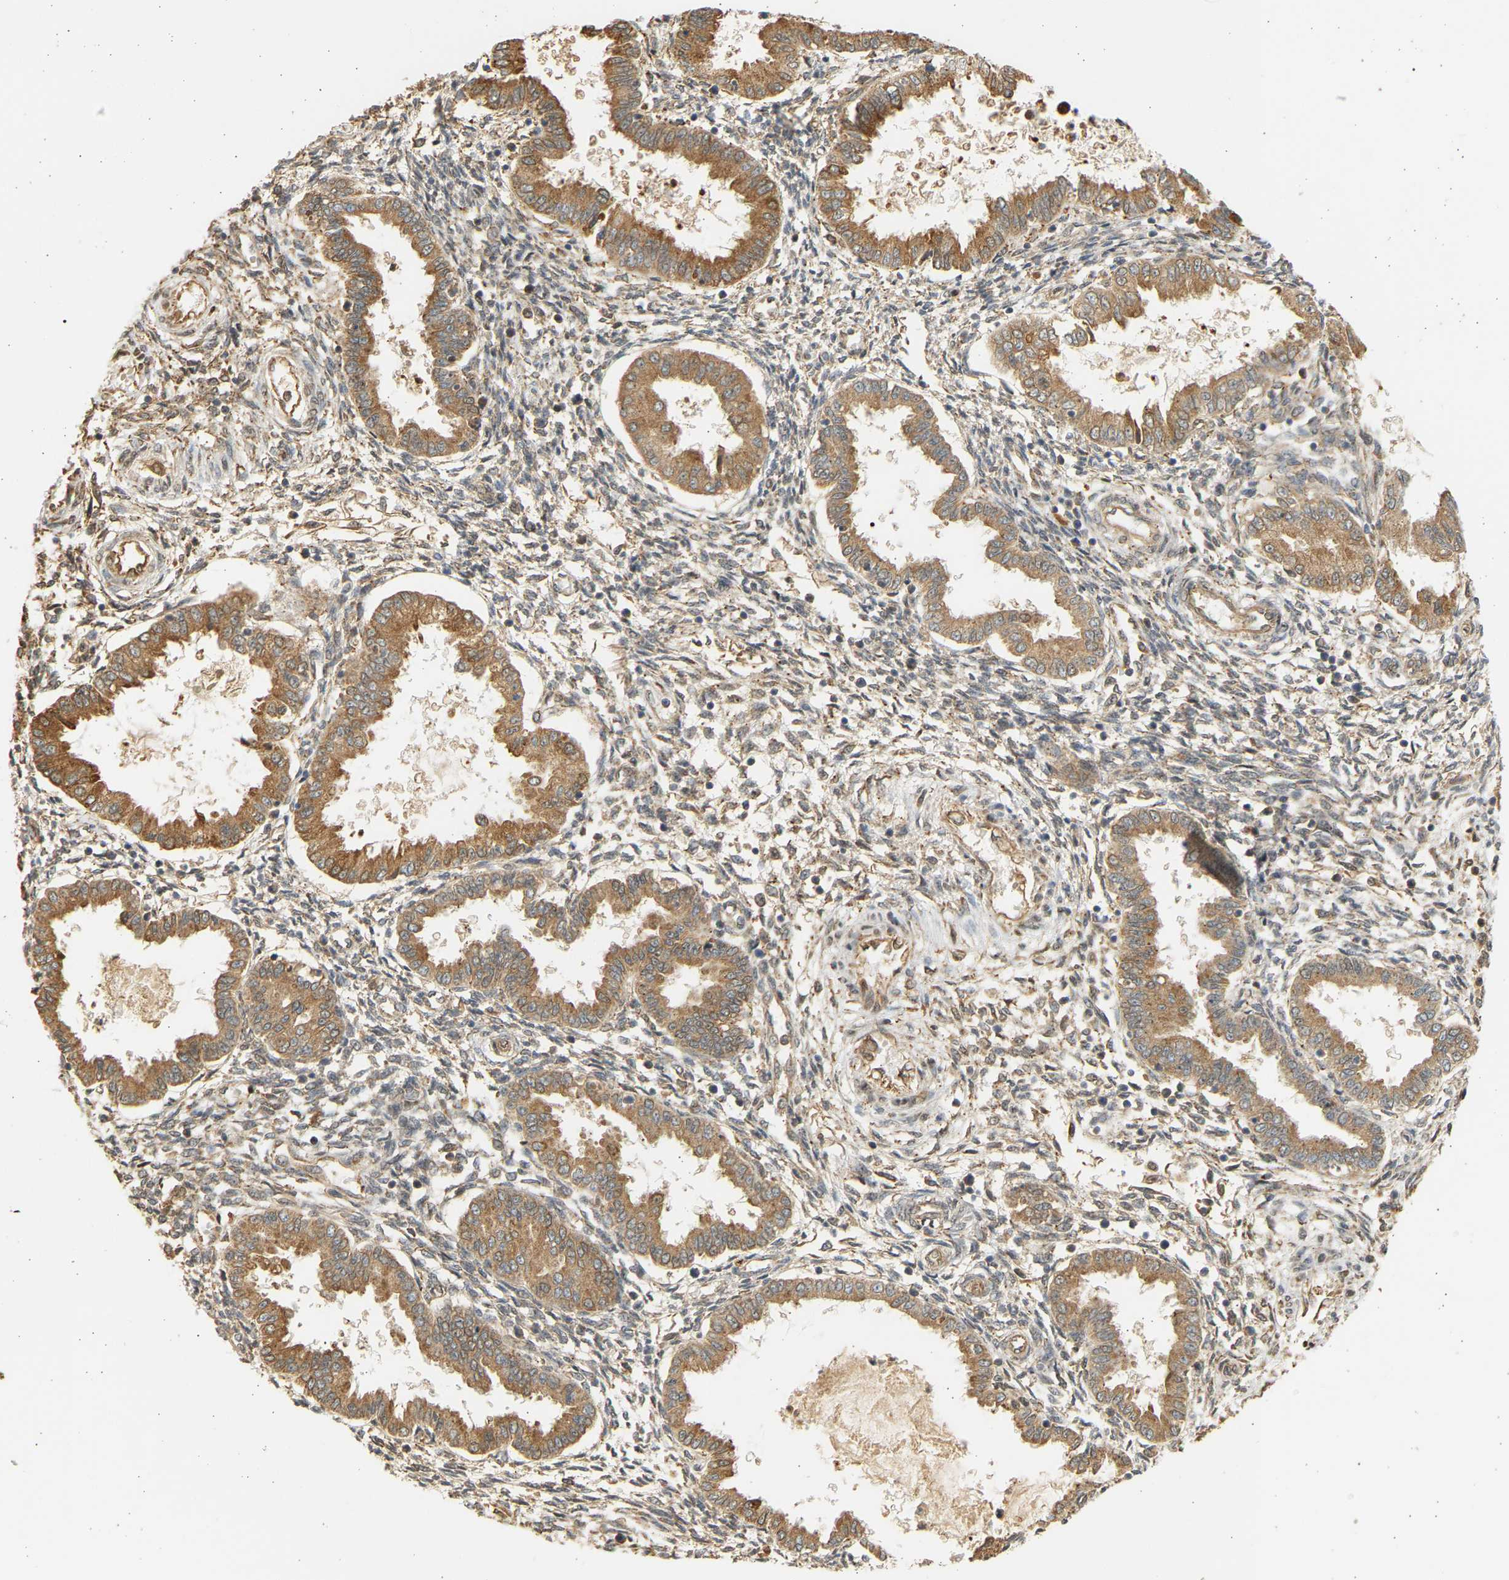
{"staining": {"intensity": "moderate", "quantity": ">75%", "location": "cytoplasmic/membranous"}, "tissue": "endometrium", "cell_type": "Cells in endometrial stroma", "image_type": "normal", "snomed": [{"axis": "morphology", "description": "Normal tissue, NOS"}, {"axis": "topography", "description": "Endometrium"}], "caption": "The histopathology image displays staining of unremarkable endometrium, revealing moderate cytoplasmic/membranous protein staining (brown color) within cells in endometrial stroma.", "gene": "B4GALT6", "patient": {"sex": "female", "age": 33}}